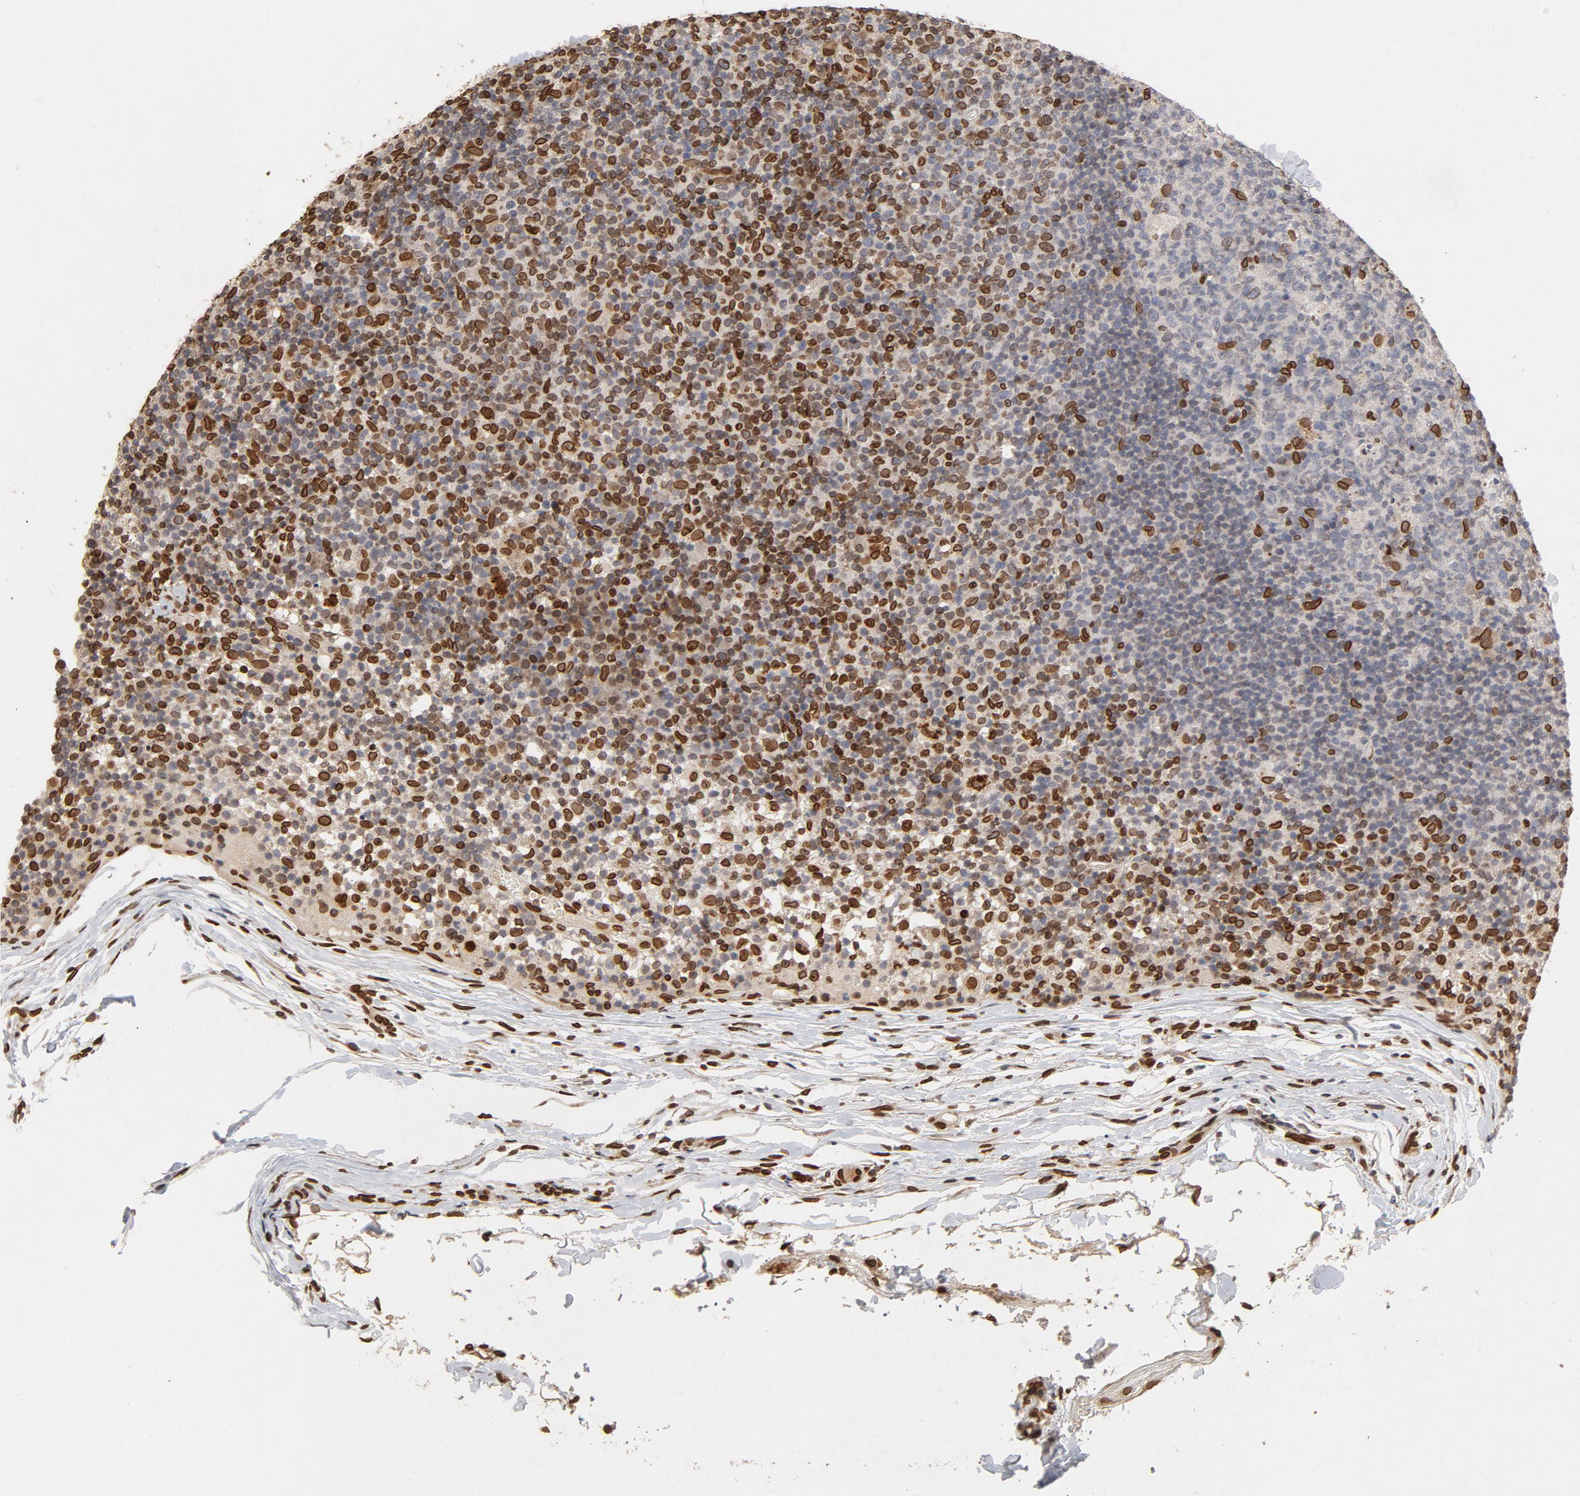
{"staining": {"intensity": "strong", "quantity": "<25%", "location": "cytoplasmic/membranous"}, "tissue": "lymph node", "cell_type": "Germinal center cells", "image_type": "normal", "snomed": [{"axis": "morphology", "description": "Normal tissue, NOS"}, {"axis": "morphology", "description": "Inflammation, NOS"}, {"axis": "topography", "description": "Lymph node"}], "caption": "Immunohistochemistry image of normal lymph node stained for a protein (brown), which exhibits medium levels of strong cytoplasmic/membranous staining in approximately <25% of germinal center cells.", "gene": "LMNA", "patient": {"sex": "male", "age": 55}}